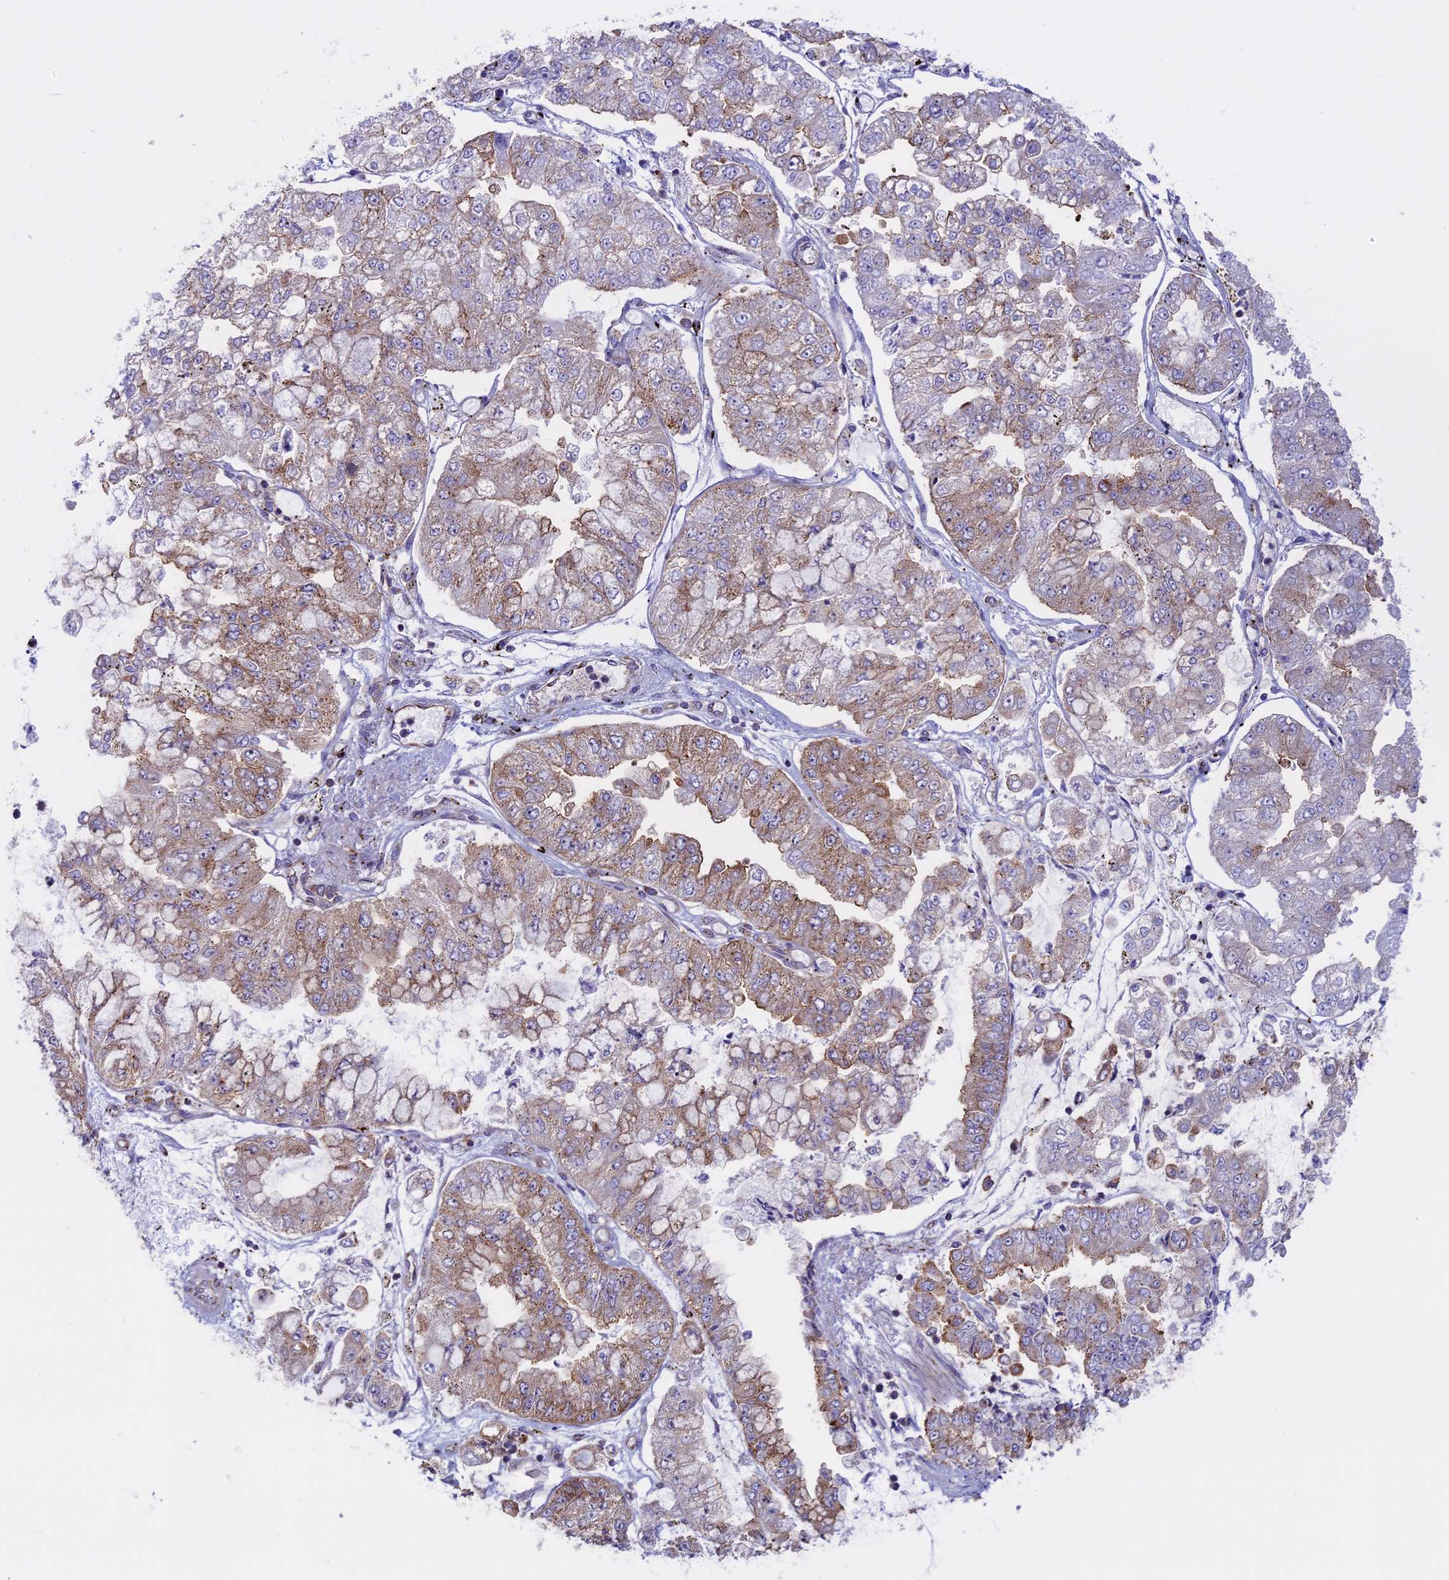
{"staining": {"intensity": "moderate", "quantity": "<25%", "location": "cytoplasmic/membranous"}, "tissue": "stomach cancer", "cell_type": "Tumor cells", "image_type": "cancer", "snomed": [{"axis": "morphology", "description": "Adenocarcinoma, NOS"}, {"axis": "topography", "description": "Stomach"}], "caption": "Immunohistochemical staining of human stomach cancer (adenocarcinoma) shows low levels of moderate cytoplasmic/membranous expression in about <25% of tumor cells.", "gene": "CLINT1", "patient": {"sex": "male", "age": 76}}